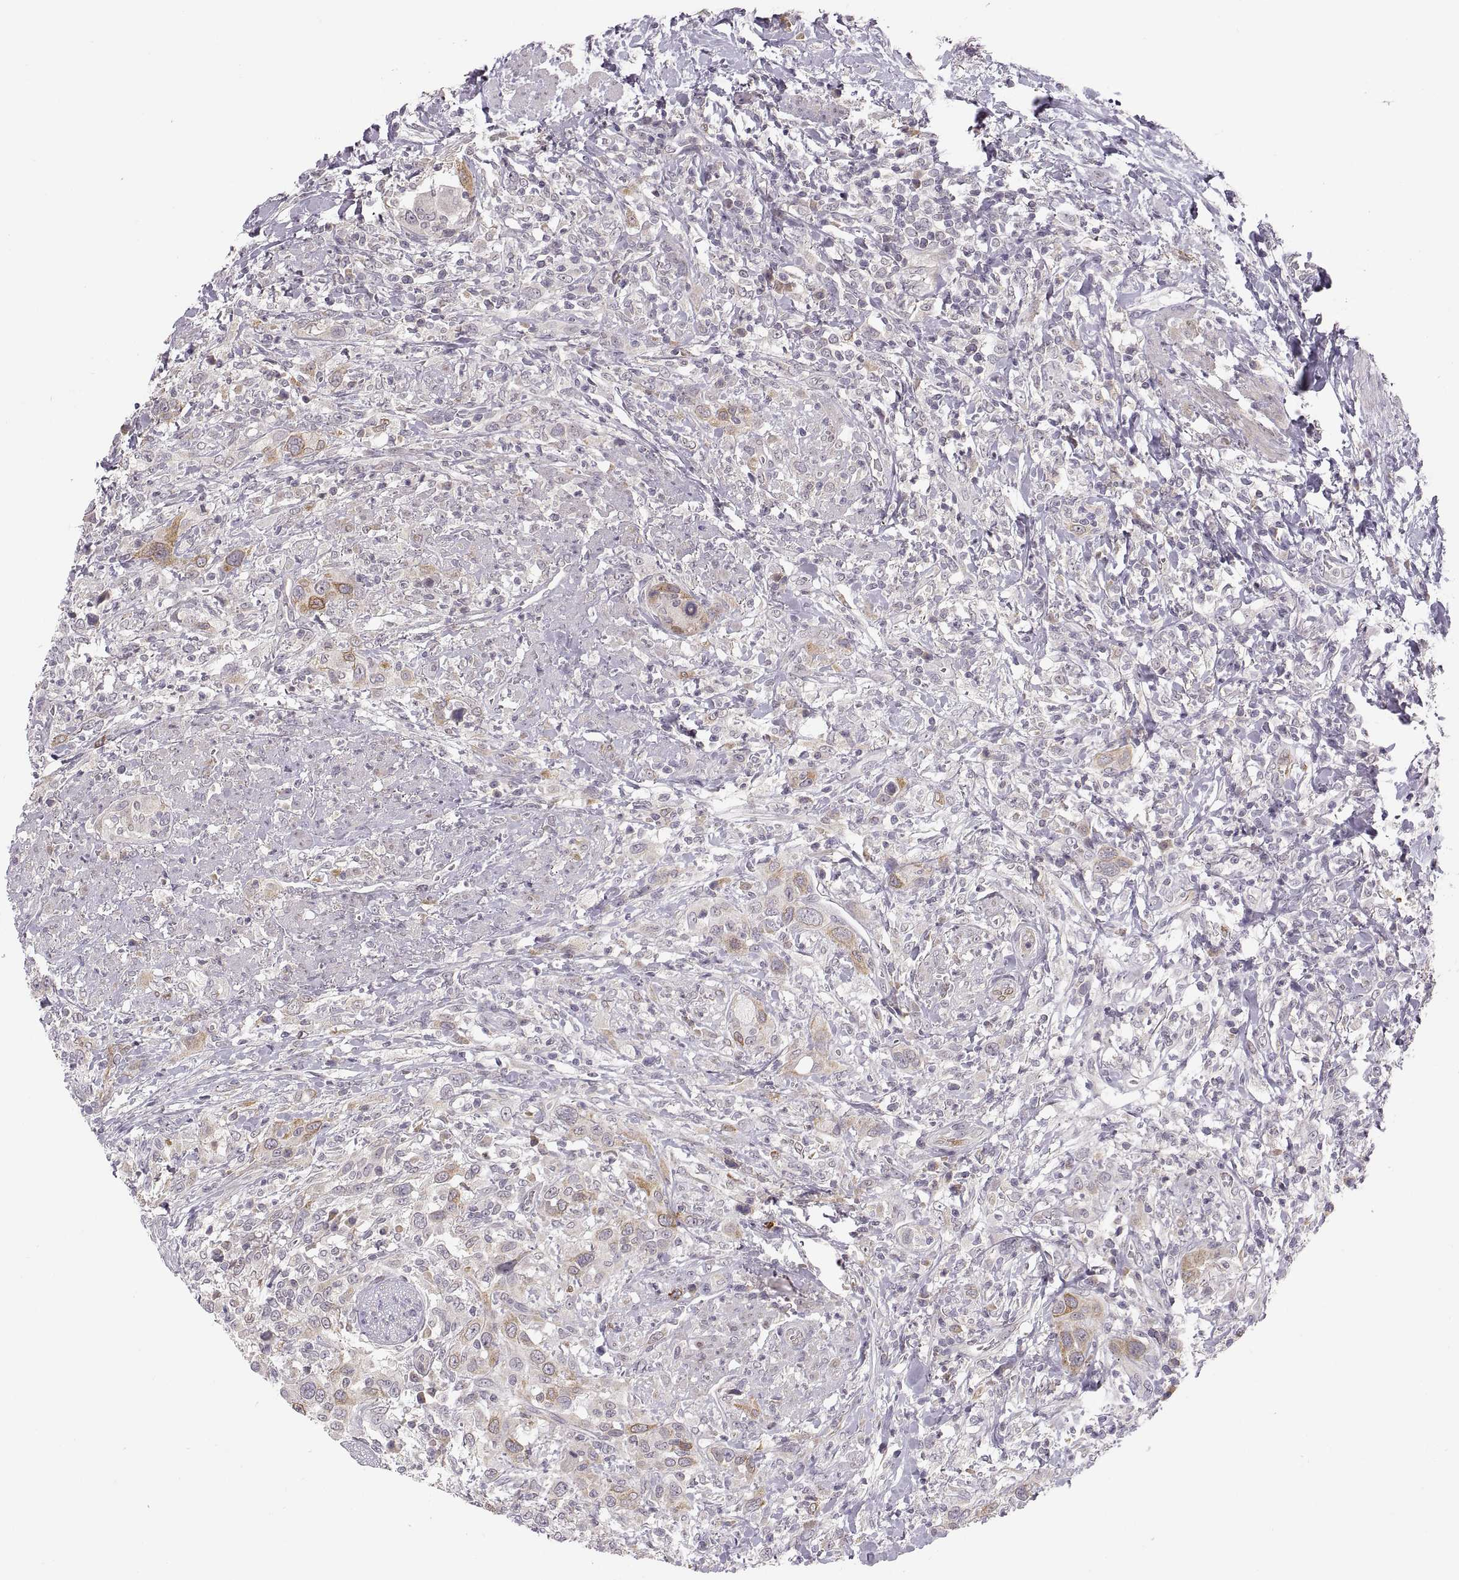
{"staining": {"intensity": "strong", "quantity": "<25%", "location": "cytoplasmic/membranous"}, "tissue": "urothelial cancer", "cell_type": "Tumor cells", "image_type": "cancer", "snomed": [{"axis": "morphology", "description": "Urothelial carcinoma, NOS"}, {"axis": "morphology", "description": "Urothelial carcinoma, High grade"}, {"axis": "topography", "description": "Urinary bladder"}], "caption": "The micrograph demonstrates staining of urothelial cancer, revealing strong cytoplasmic/membranous protein staining (brown color) within tumor cells. (DAB (3,3'-diaminobenzidine) IHC, brown staining for protein, blue staining for nuclei).", "gene": "HMGCR", "patient": {"sex": "female", "age": 64}}